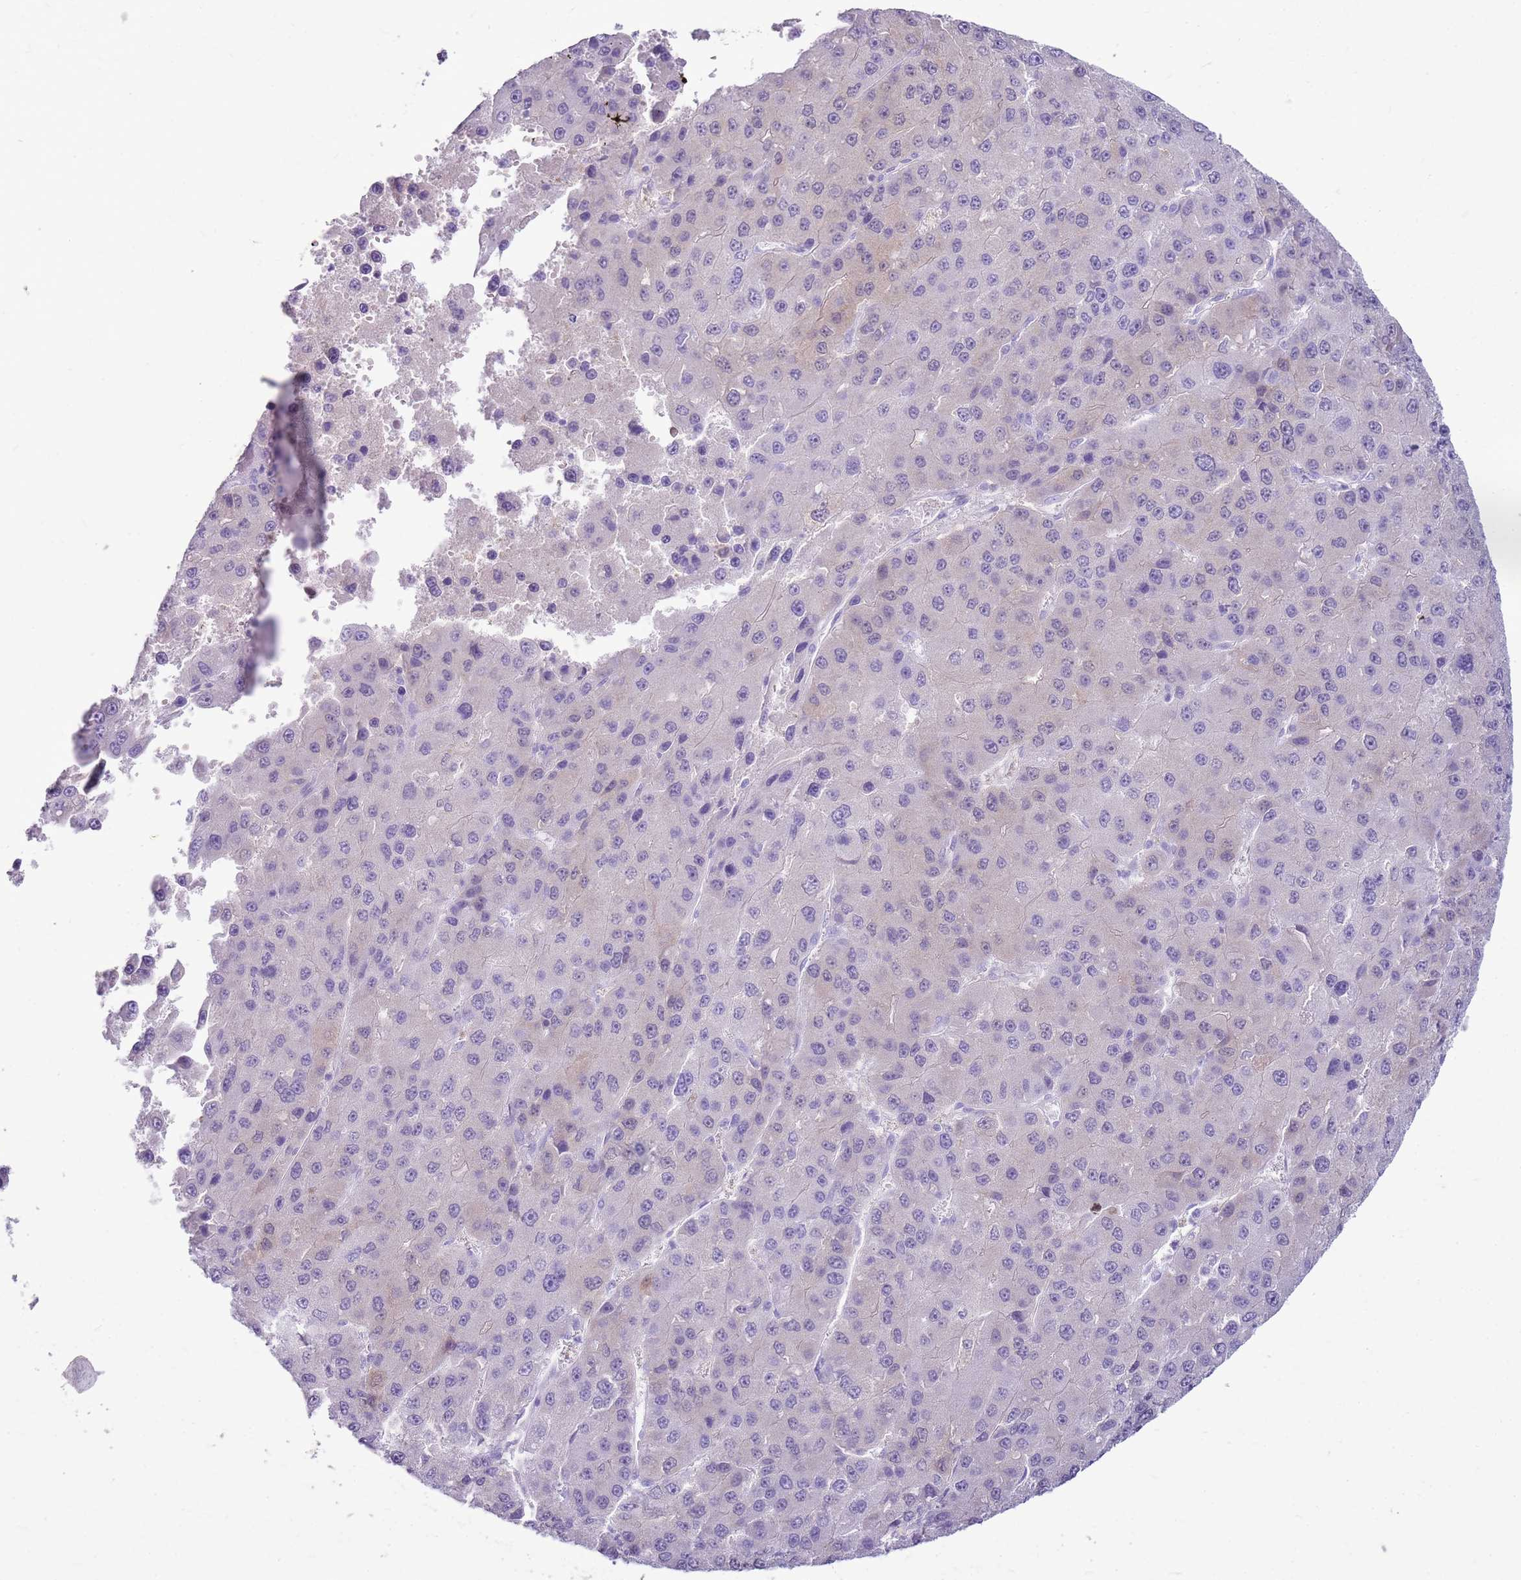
{"staining": {"intensity": "negative", "quantity": "none", "location": "none"}, "tissue": "liver cancer", "cell_type": "Tumor cells", "image_type": "cancer", "snomed": [{"axis": "morphology", "description": "Carcinoma, Hepatocellular, NOS"}, {"axis": "topography", "description": "Liver"}], "caption": "An IHC photomicrograph of liver hepatocellular carcinoma is shown. There is no staining in tumor cells of liver hepatocellular carcinoma. (DAB immunohistochemistry (IHC) visualized using brightfield microscopy, high magnification).", "gene": "SULT1E1", "patient": {"sex": "female", "age": 73}}